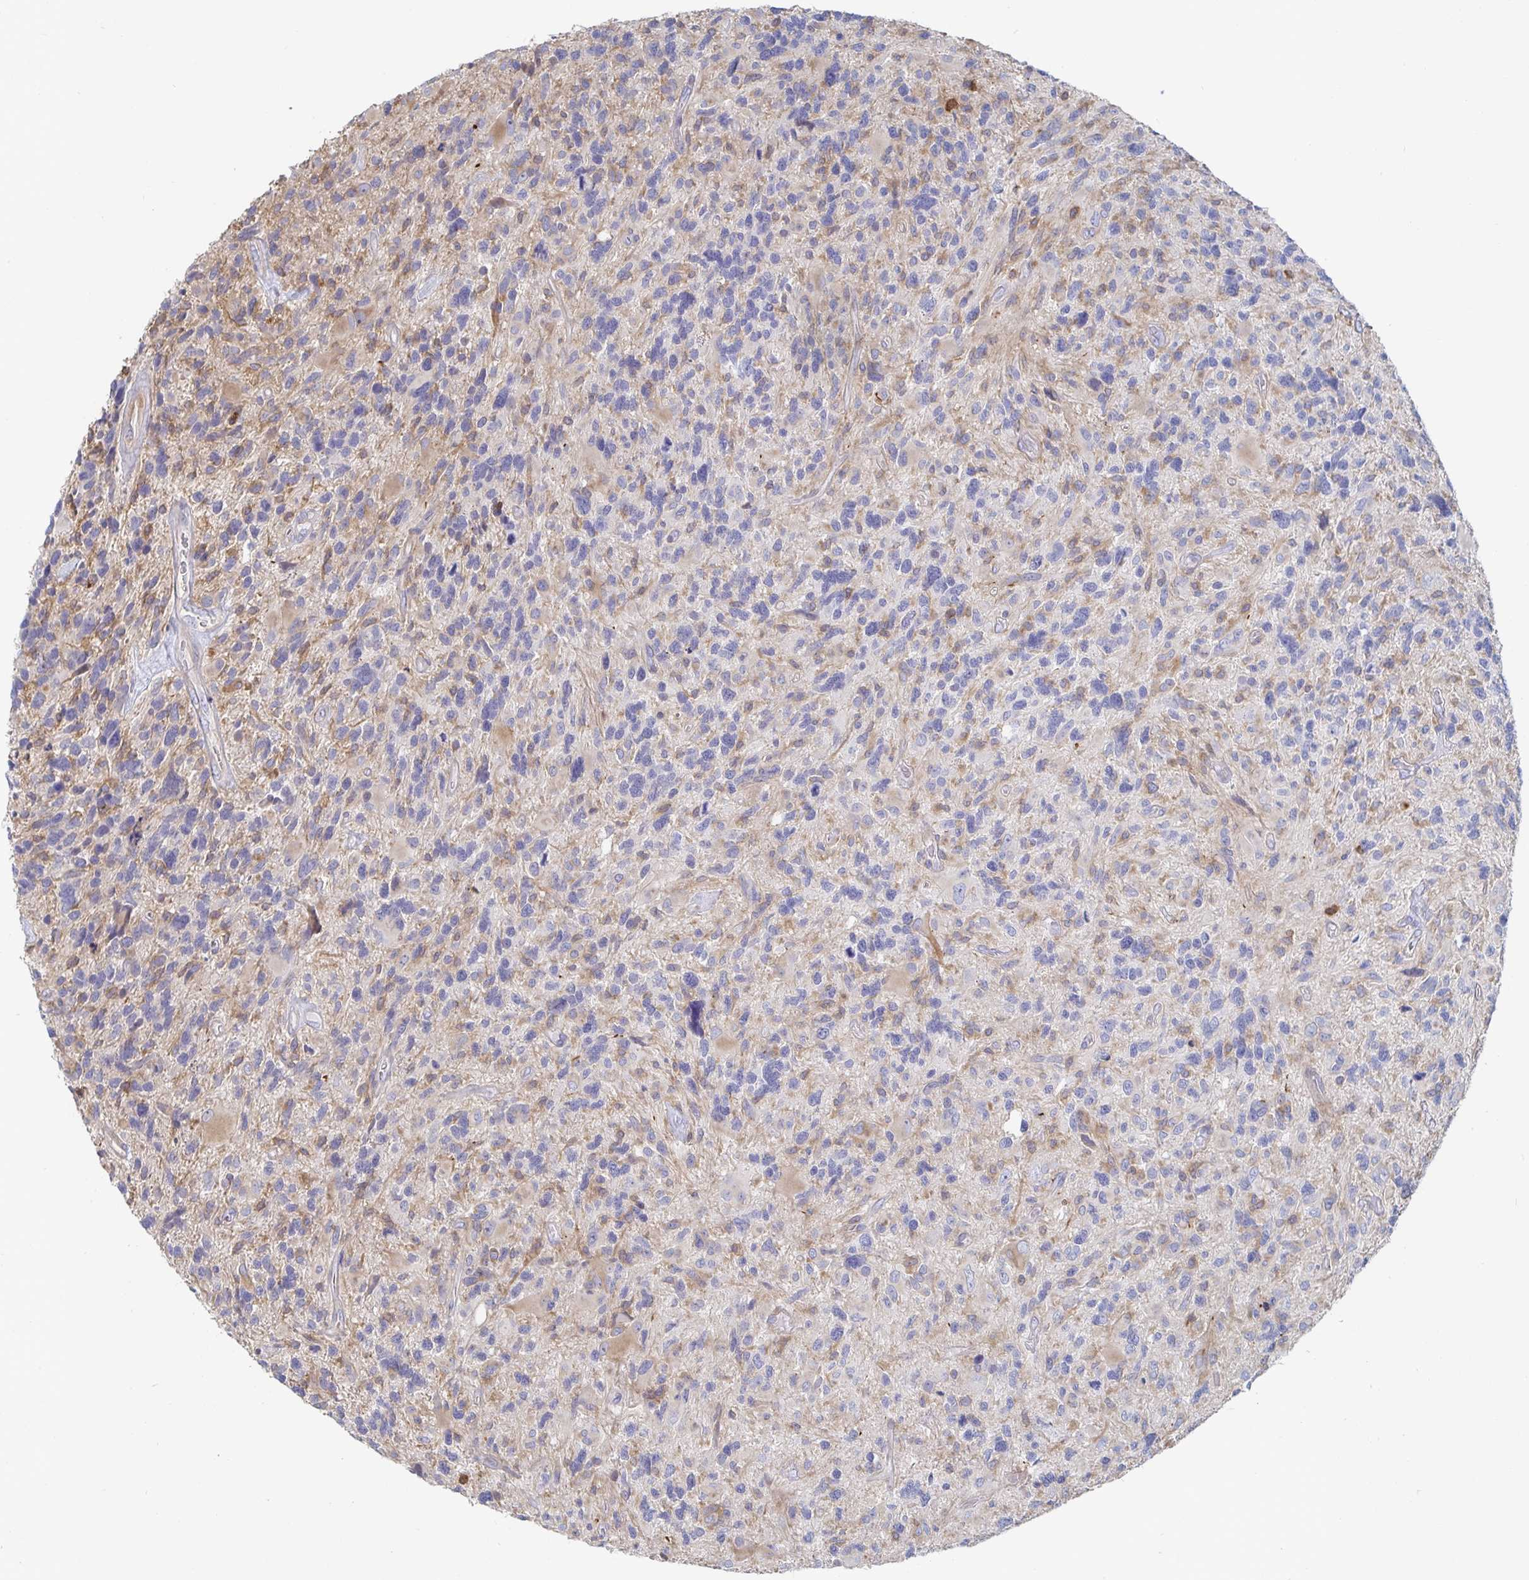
{"staining": {"intensity": "weak", "quantity": "<25%", "location": "cytoplasmic/membranous"}, "tissue": "glioma", "cell_type": "Tumor cells", "image_type": "cancer", "snomed": [{"axis": "morphology", "description": "Glioma, malignant, High grade"}, {"axis": "topography", "description": "Brain"}], "caption": "An IHC photomicrograph of malignant high-grade glioma is shown. There is no staining in tumor cells of malignant high-grade glioma.", "gene": "PIK3CD", "patient": {"sex": "male", "age": 49}}